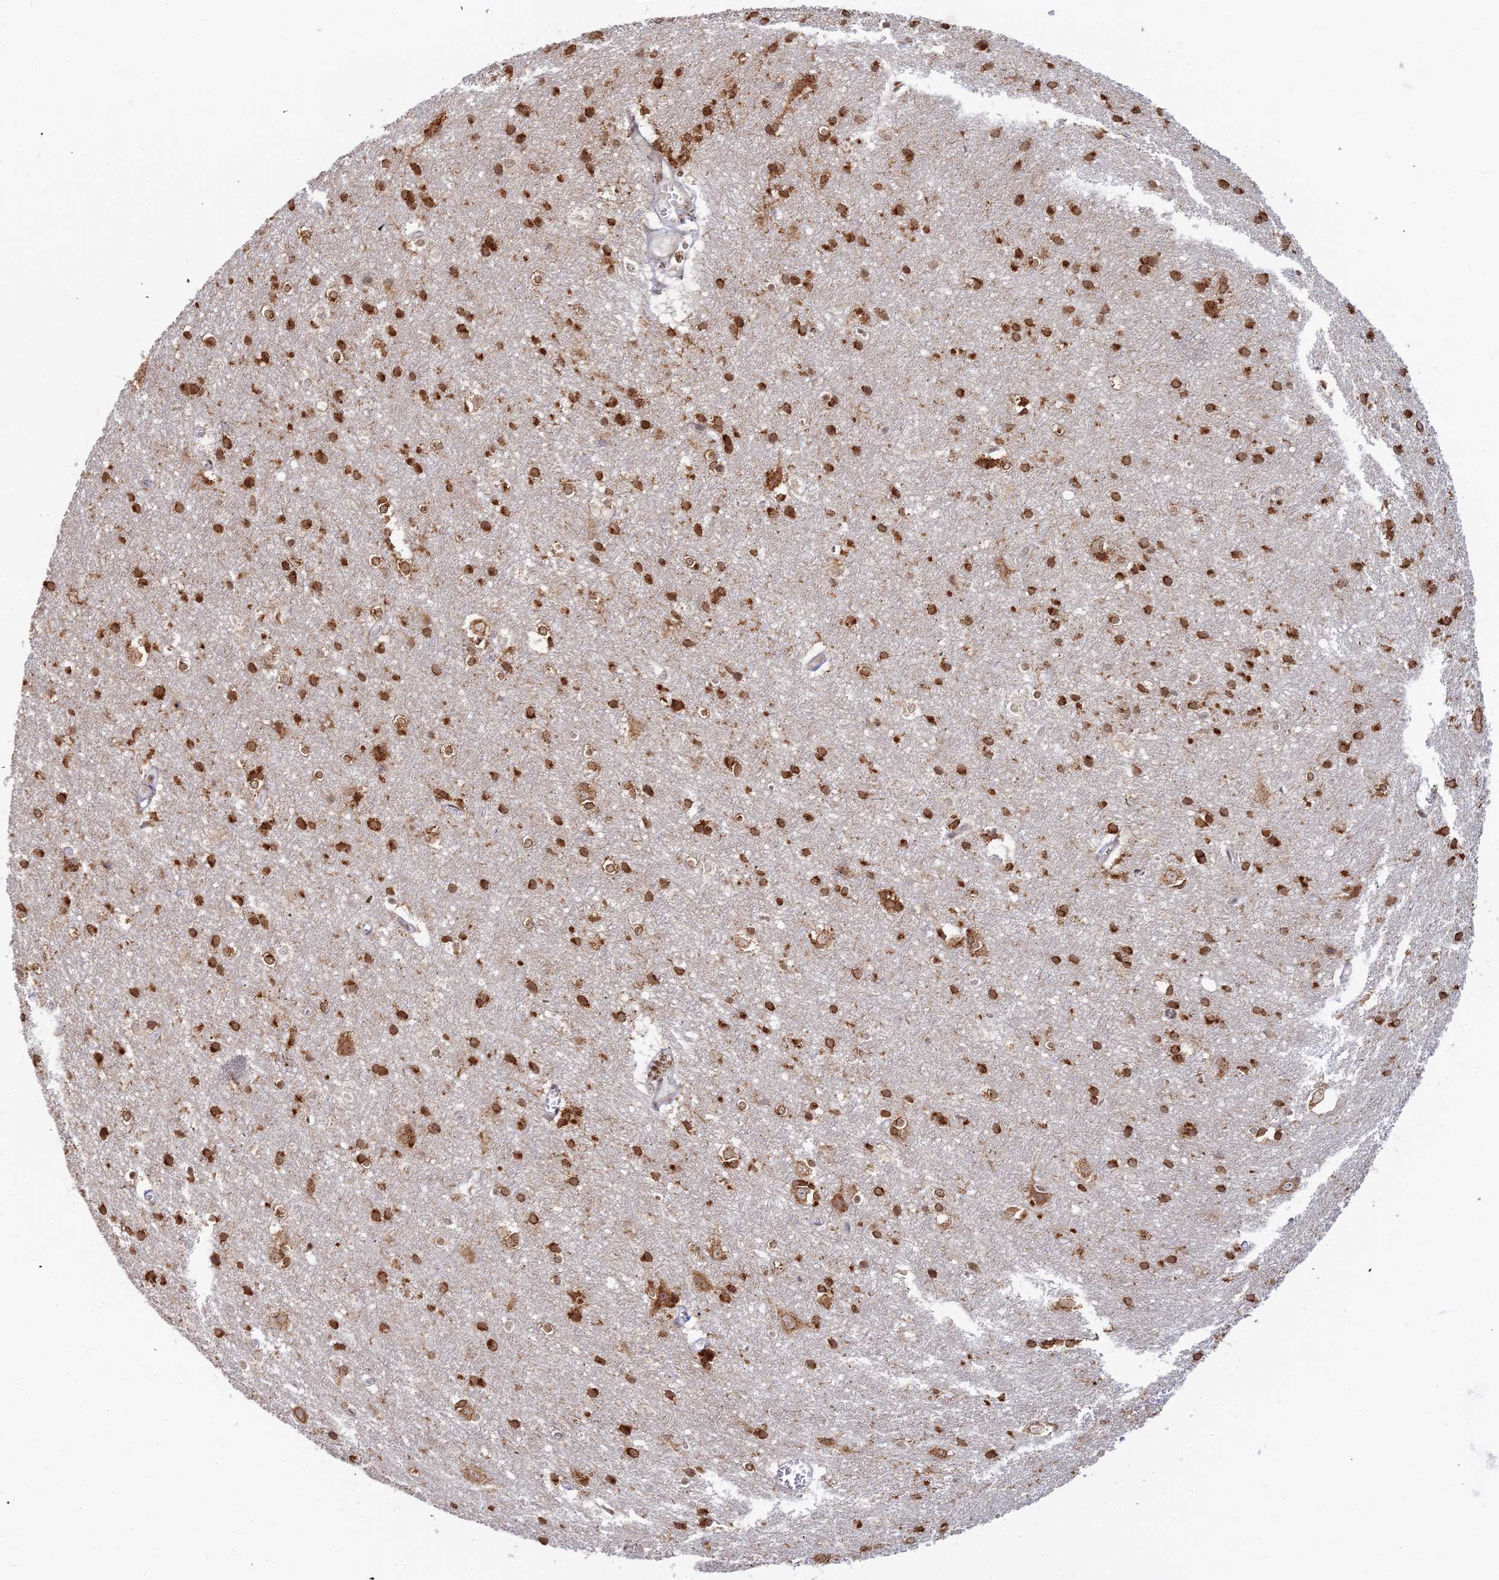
{"staining": {"intensity": "negative", "quantity": "none", "location": "none"}, "tissue": "cerebral cortex", "cell_type": "Endothelial cells", "image_type": "normal", "snomed": [{"axis": "morphology", "description": "Normal tissue, NOS"}, {"axis": "topography", "description": "Cerebral cortex"}], "caption": "The immunohistochemistry image has no significant positivity in endothelial cells of cerebral cortex. (Brightfield microscopy of DAB (3,3'-diaminobenzidine) immunohistochemistry at high magnification).", "gene": "ABCA2", "patient": {"sex": "male", "age": 54}}